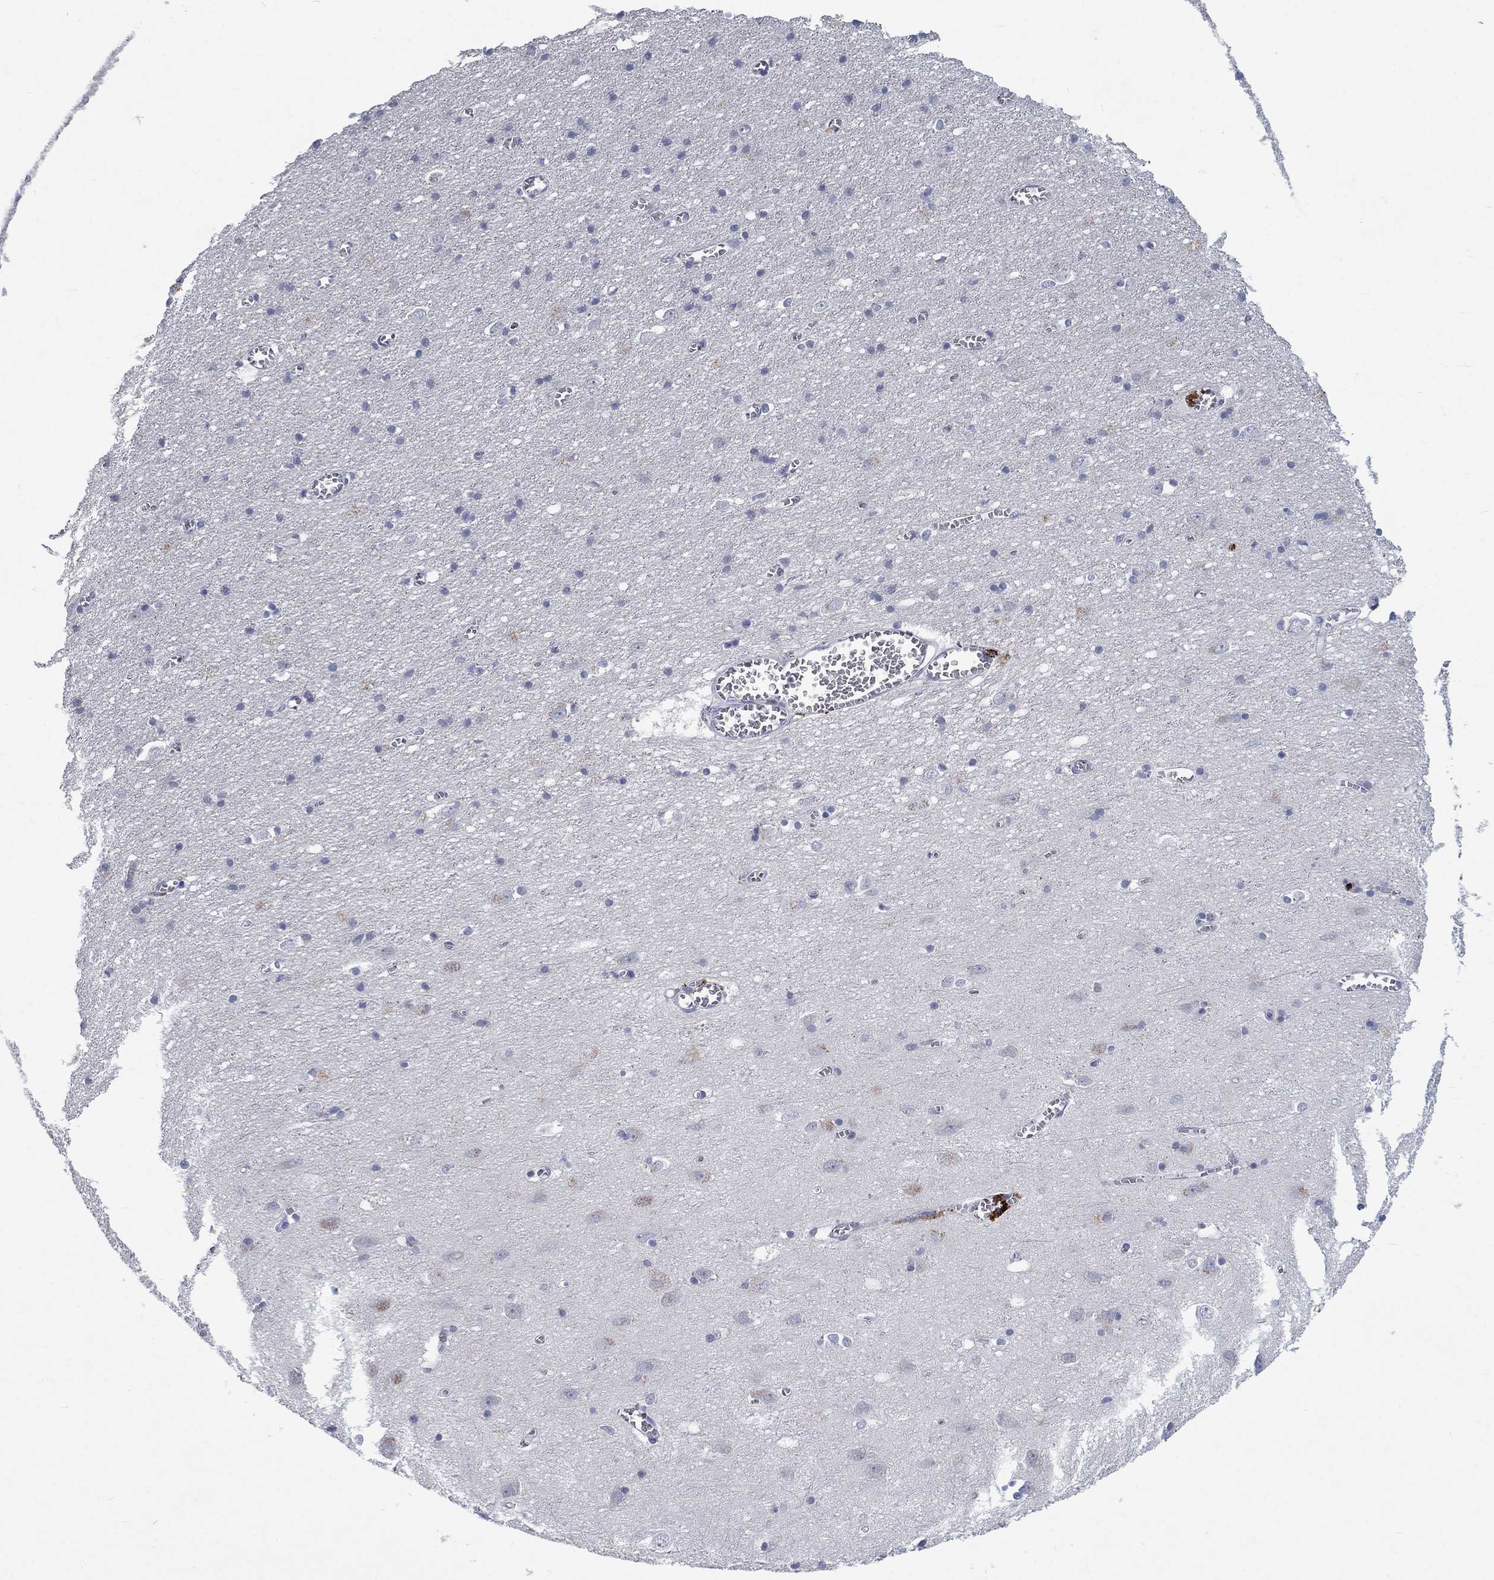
{"staining": {"intensity": "negative", "quantity": "none", "location": "none"}, "tissue": "cerebral cortex", "cell_type": "Endothelial cells", "image_type": "normal", "snomed": [{"axis": "morphology", "description": "Normal tissue, NOS"}, {"axis": "topography", "description": "Cerebral cortex"}], "caption": "Immunohistochemistry histopathology image of normal cerebral cortex stained for a protein (brown), which reveals no expression in endothelial cells.", "gene": "GZMA", "patient": {"sex": "male", "age": 70}}